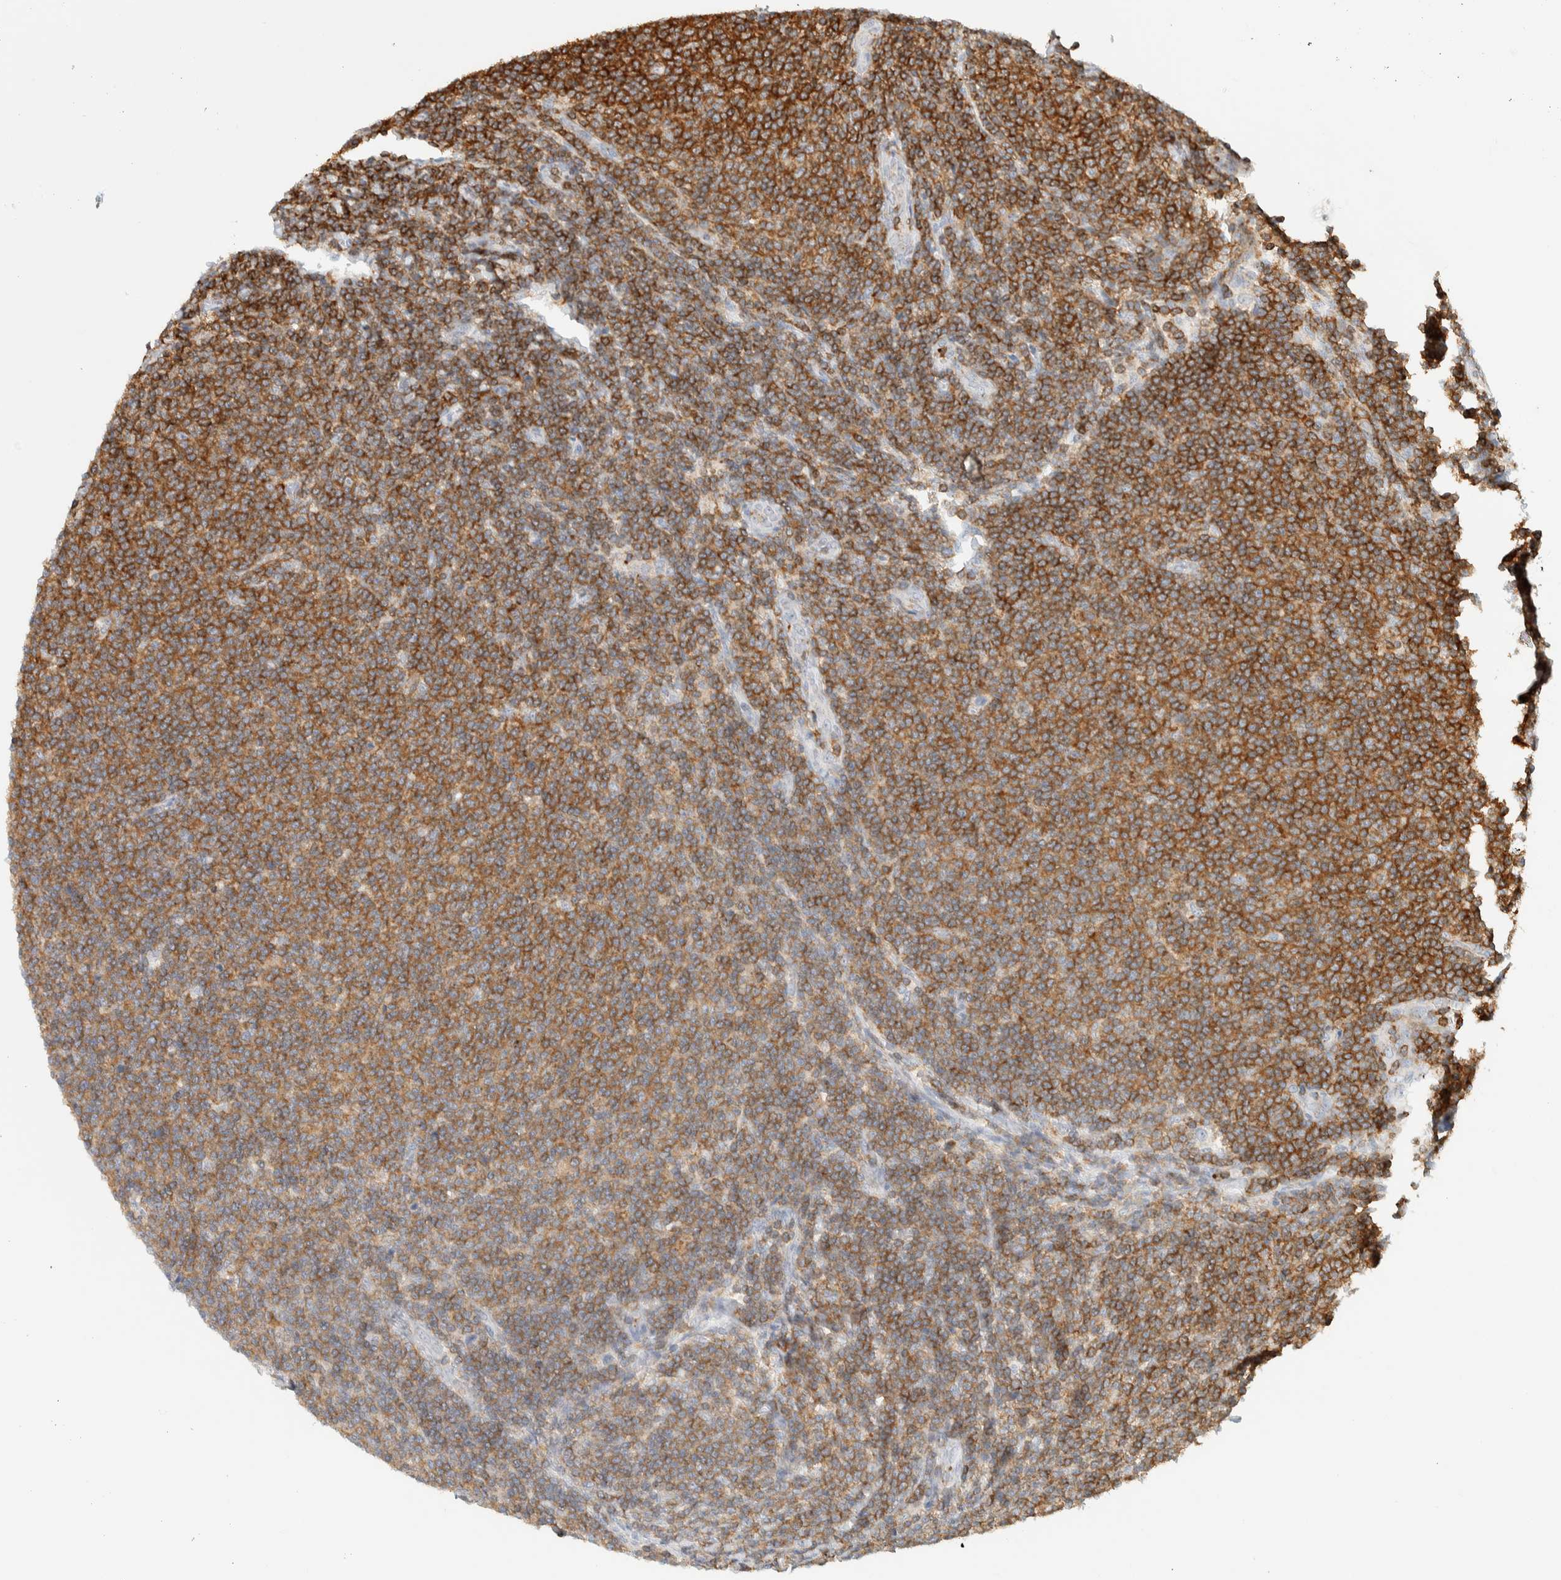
{"staining": {"intensity": "strong", "quantity": ">75%", "location": "cytoplasmic/membranous"}, "tissue": "lymphoma", "cell_type": "Tumor cells", "image_type": "cancer", "snomed": [{"axis": "morphology", "description": "Malignant lymphoma, non-Hodgkin's type, Low grade"}, {"axis": "topography", "description": "Lymph node"}], "caption": "Protein expression analysis of malignant lymphoma, non-Hodgkin's type (low-grade) shows strong cytoplasmic/membranous positivity in approximately >75% of tumor cells. (DAB (3,3'-diaminobenzidine) = brown stain, brightfield microscopy at high magnification).", "gene": "RUNDC1", "patient": {"sex": "male", "age": 66}}